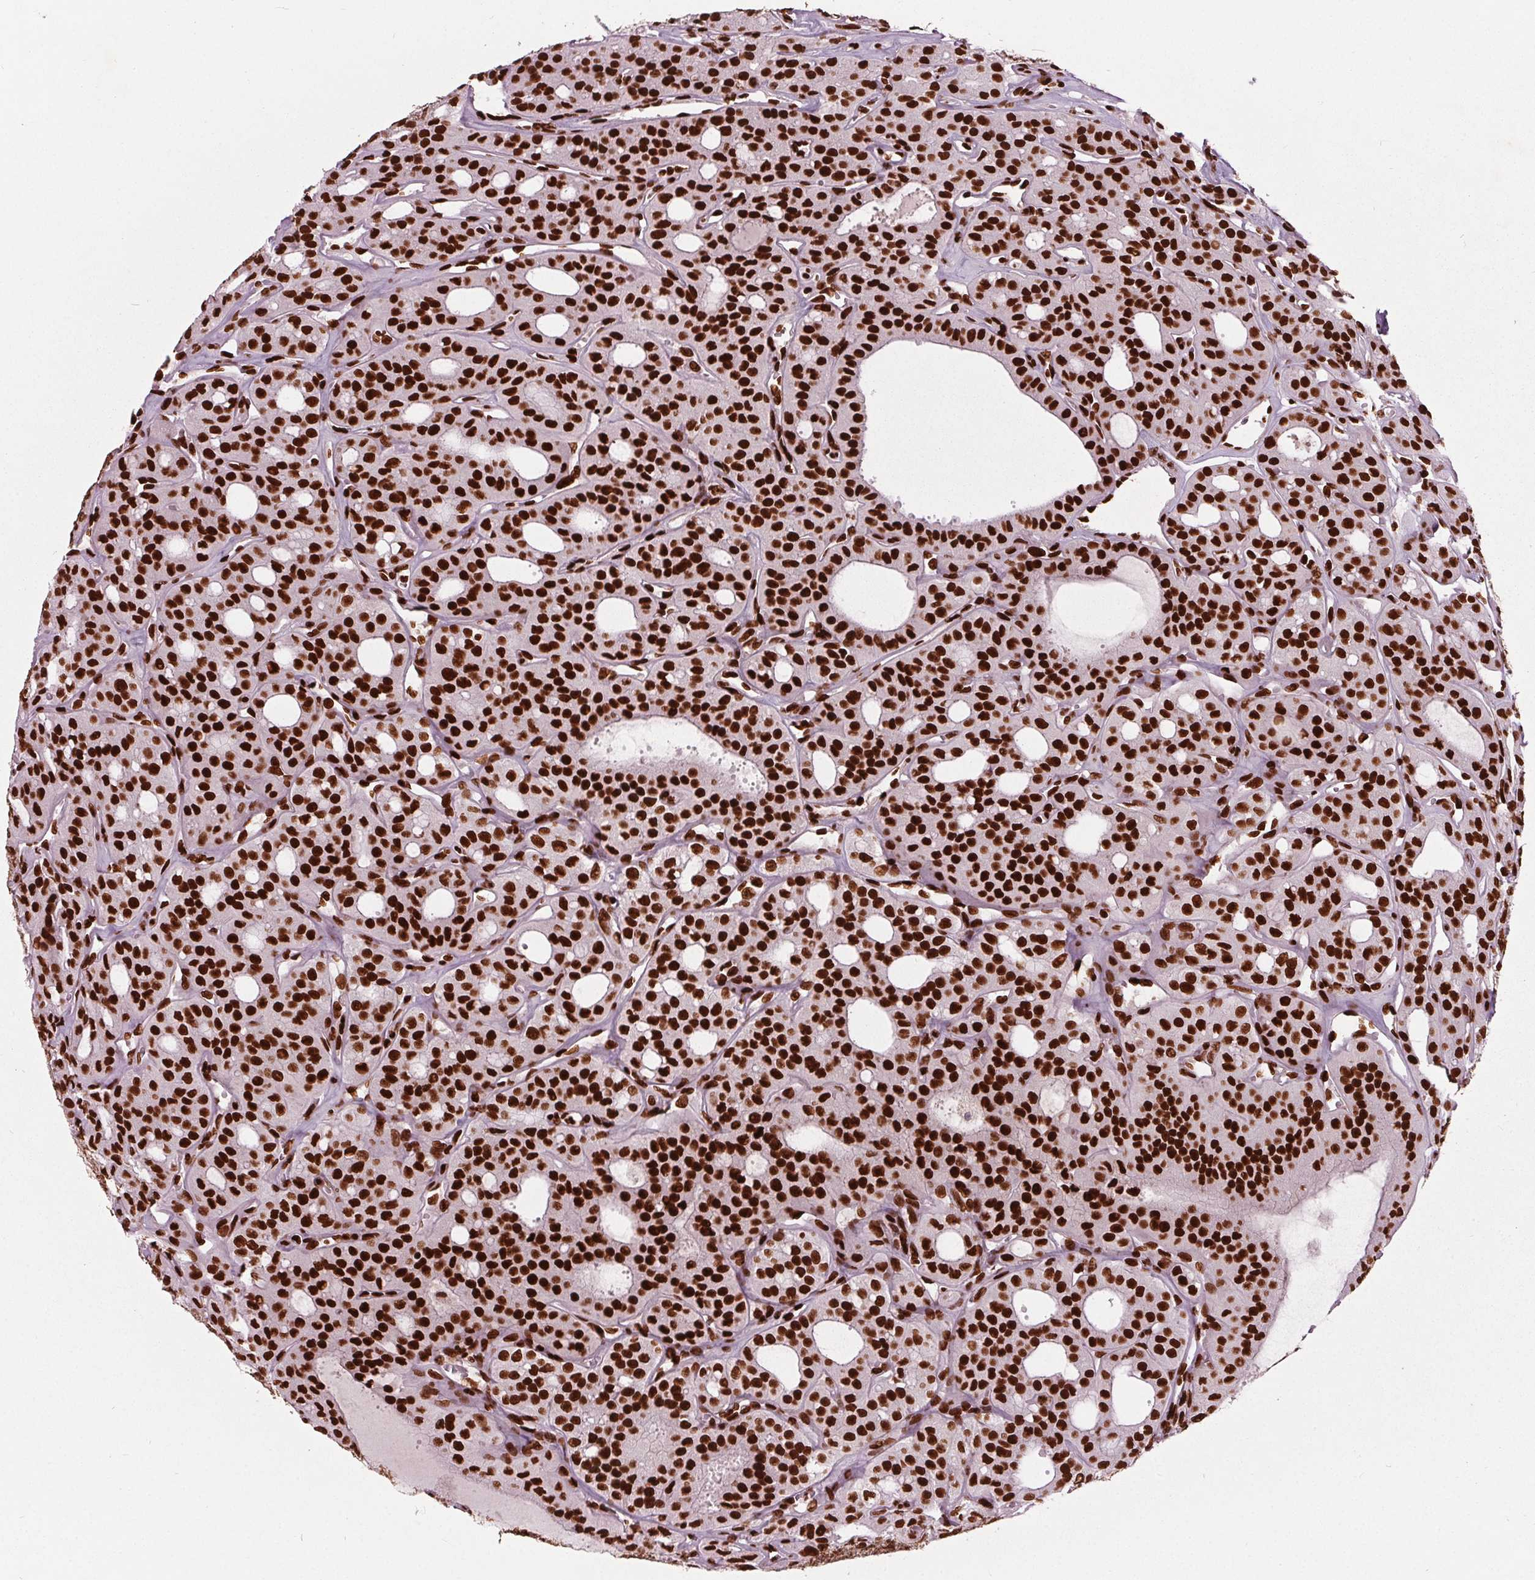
{"staining": {"intensity": "strong", "quantity": ">75%", "location": "nuclear"}, "tissue": "thyroid cancer", "cell_type": "Tumor cells", "image_type": "cancer", "snomed": [{"axis": "morphology", "description": "Follicular adenoma carcinoma, NOS"}, {"axis": "topography", "description": "Thyroid gland"}], "caption": "The image shows immunohistochemical staining of thyroid follicular adenoma carcinoma. There is strong nuclear staining is identified in about >75% of tumor cells.", "gene": "BRD4", "patient": {"sex": "male", "age": 75}}